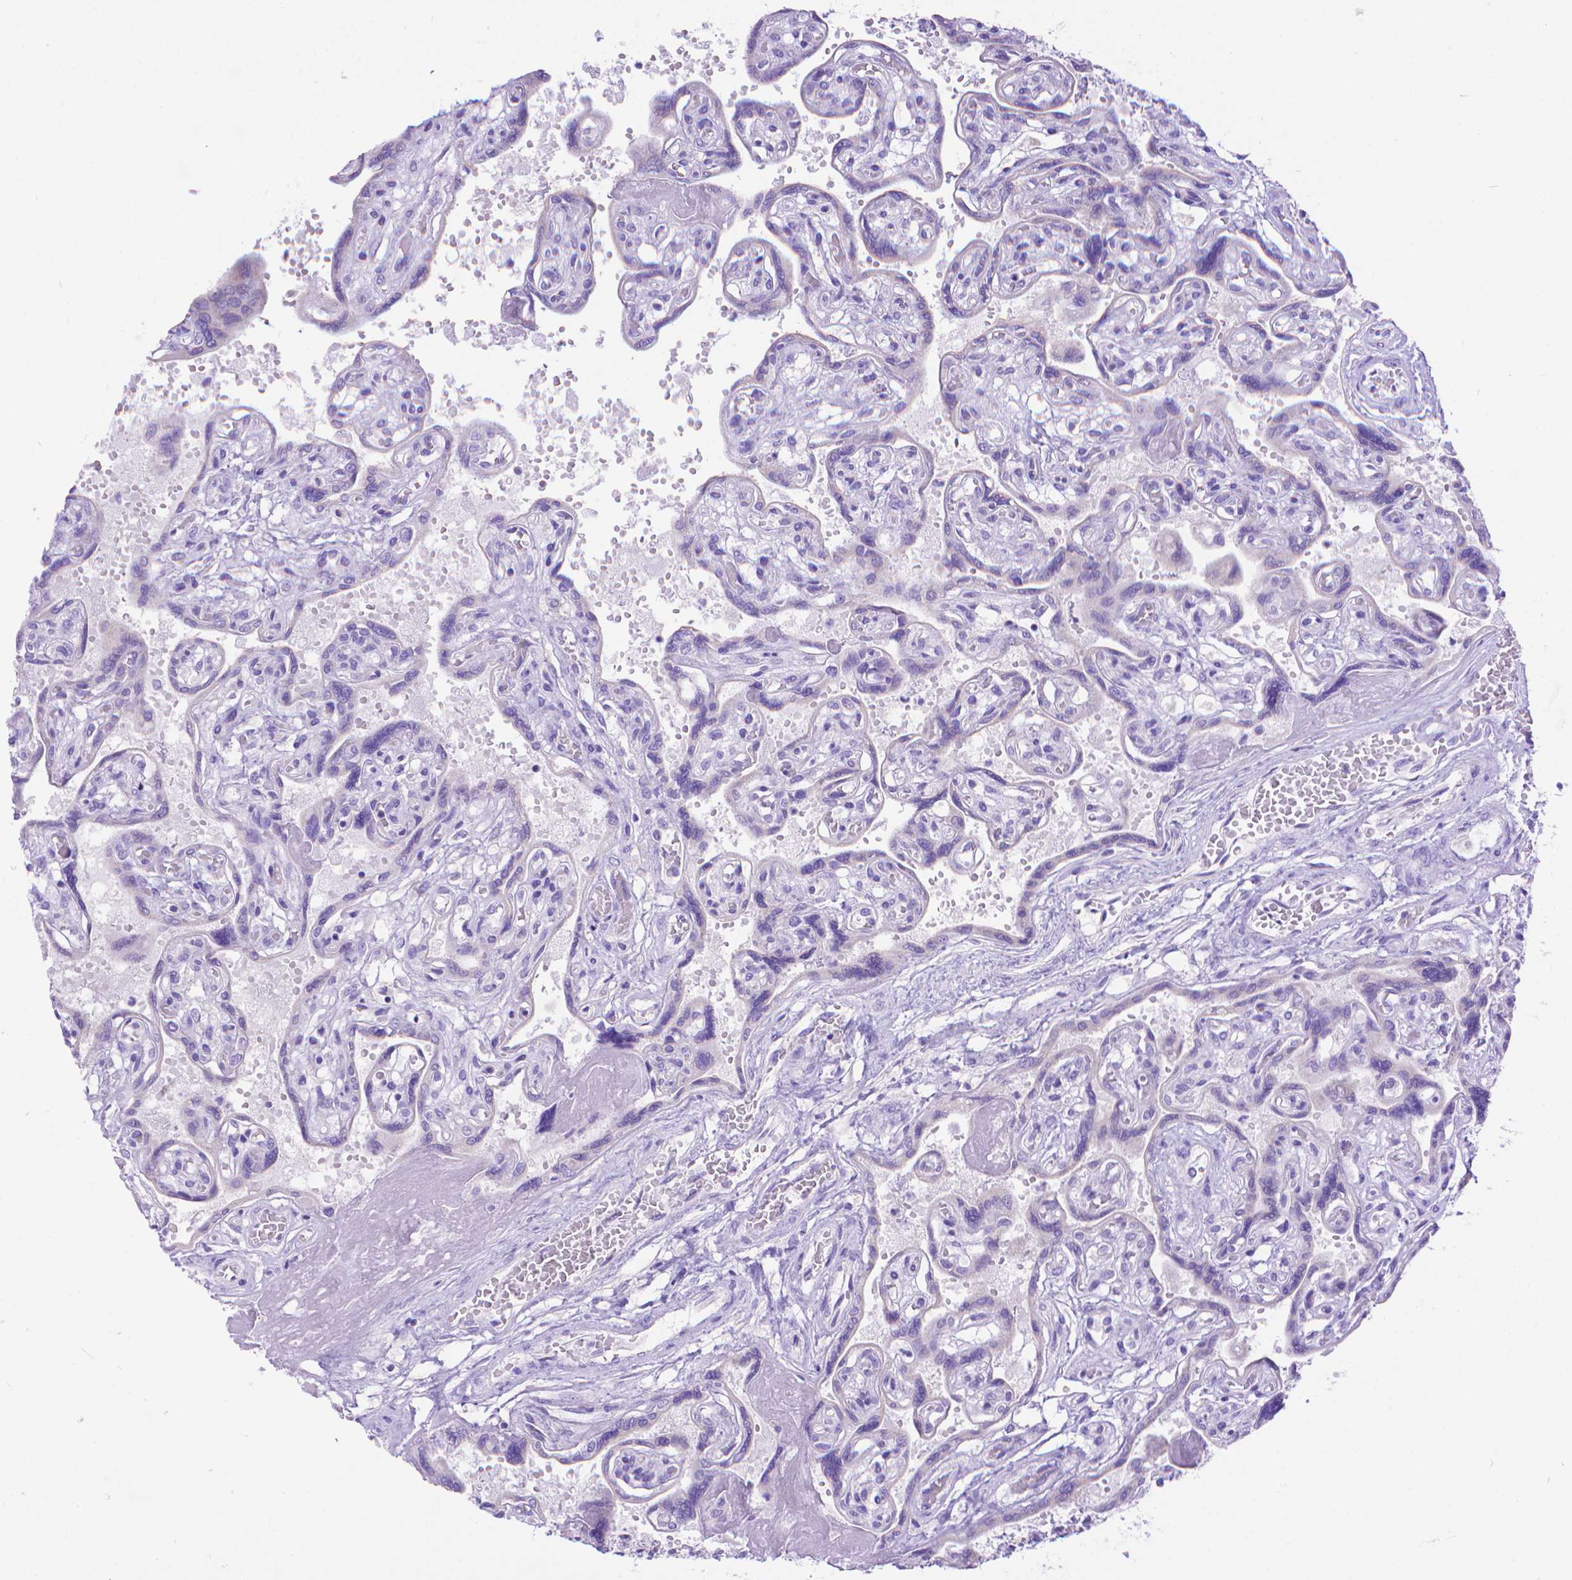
{"staining": {"intensity": "negative", "quantity": "none", "location": "none"}, "tissue": "placenta", "cell_type": "Decidual cells", "image_type": "normal", "snomed": [{"axis": "morphology", "description": "Normal tissue, NOS"}, {"axis": "topography", "description": "Placenta"}], "caption": "The histopathology image demonstrates no significant expression in decidual cells of placenta.", "gene": "DHRS2", "patient": {"sex": "female", "age": 32}}